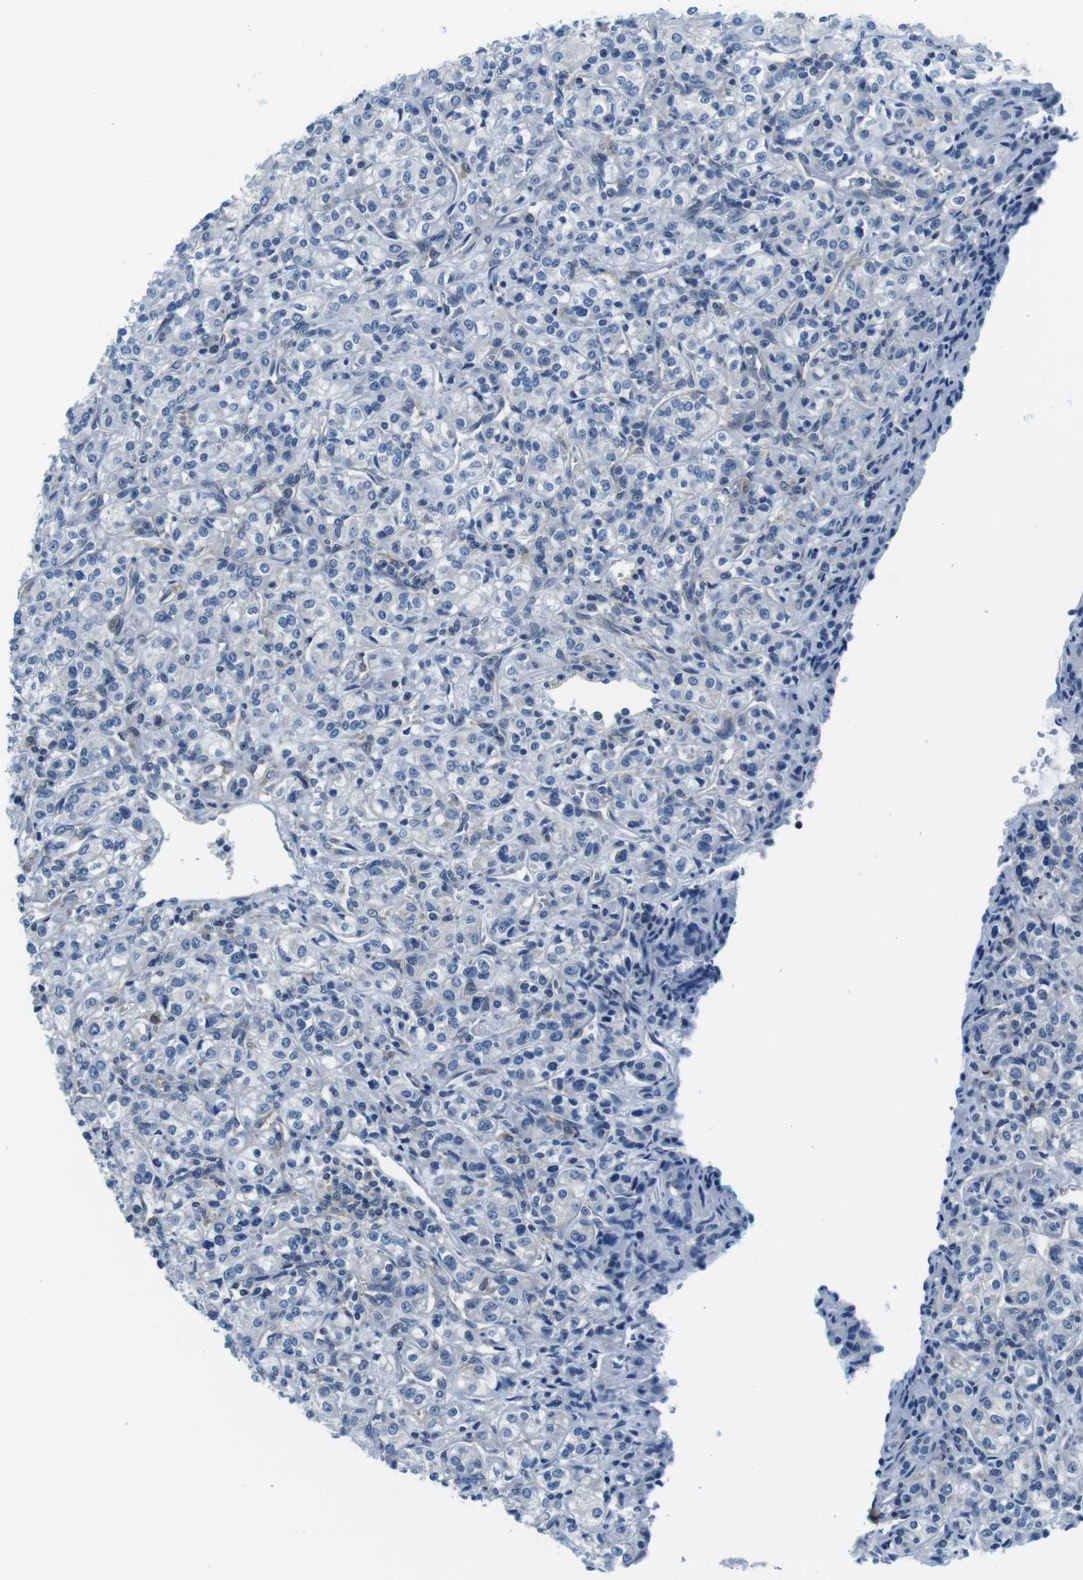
{"staining": {"intensity": "negative", "quantity": "none", "location": "none"}, "tissue": "renal cancer", "cell_type": "Tumor cells", "image_type": "cancer", "snomed": [{"axis": "morphology", "description": "Adenocarcinoma, NOS"}, {"axis": "topography", "description": "Kidney"}], "caption": "A photomicrograph of human renal cancer (adenocarcinoma) is negative for staining in tumor cells.", "gene": "EIF2B5", "patient": {"sex": "male", "age": 77}}